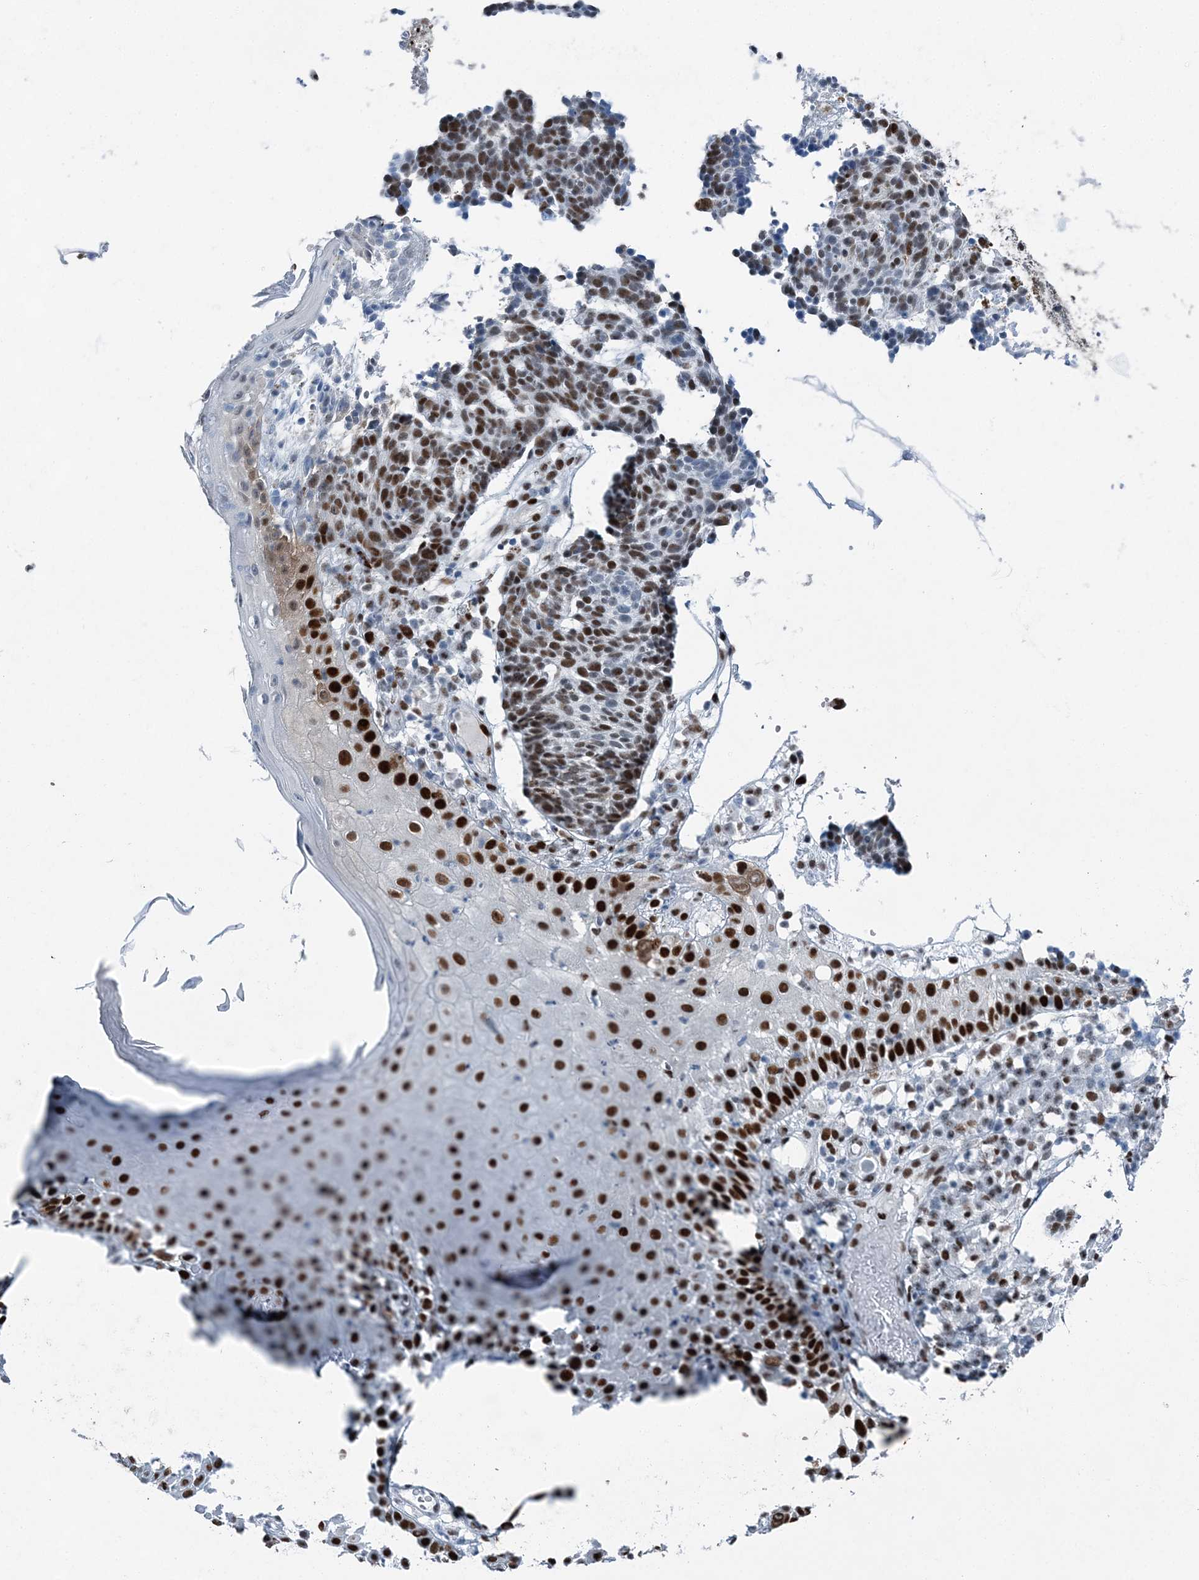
{"staining": {"intensity": "strong", "quantity": ">75%", "location": "nuclear"}, "tissue": "skin cancer", "cell_type": "Tumor cells", "image_type": "cancer", "snomed": [{"axis": "morphology", "description": "Basal cell carcinoma"}, {"axis": "topography", "description": "Skin"}], "caption": "Skin cancer (basal cell carcinoma) stained for a protein reveals strong nuclear positivity in tumor cells. Immunohistochemistry (ihc) stains the protein of interest in brown and the nuclei are stained blue.", "gene": "HAT1", "patient": {"sex": "male", "age": 85}}